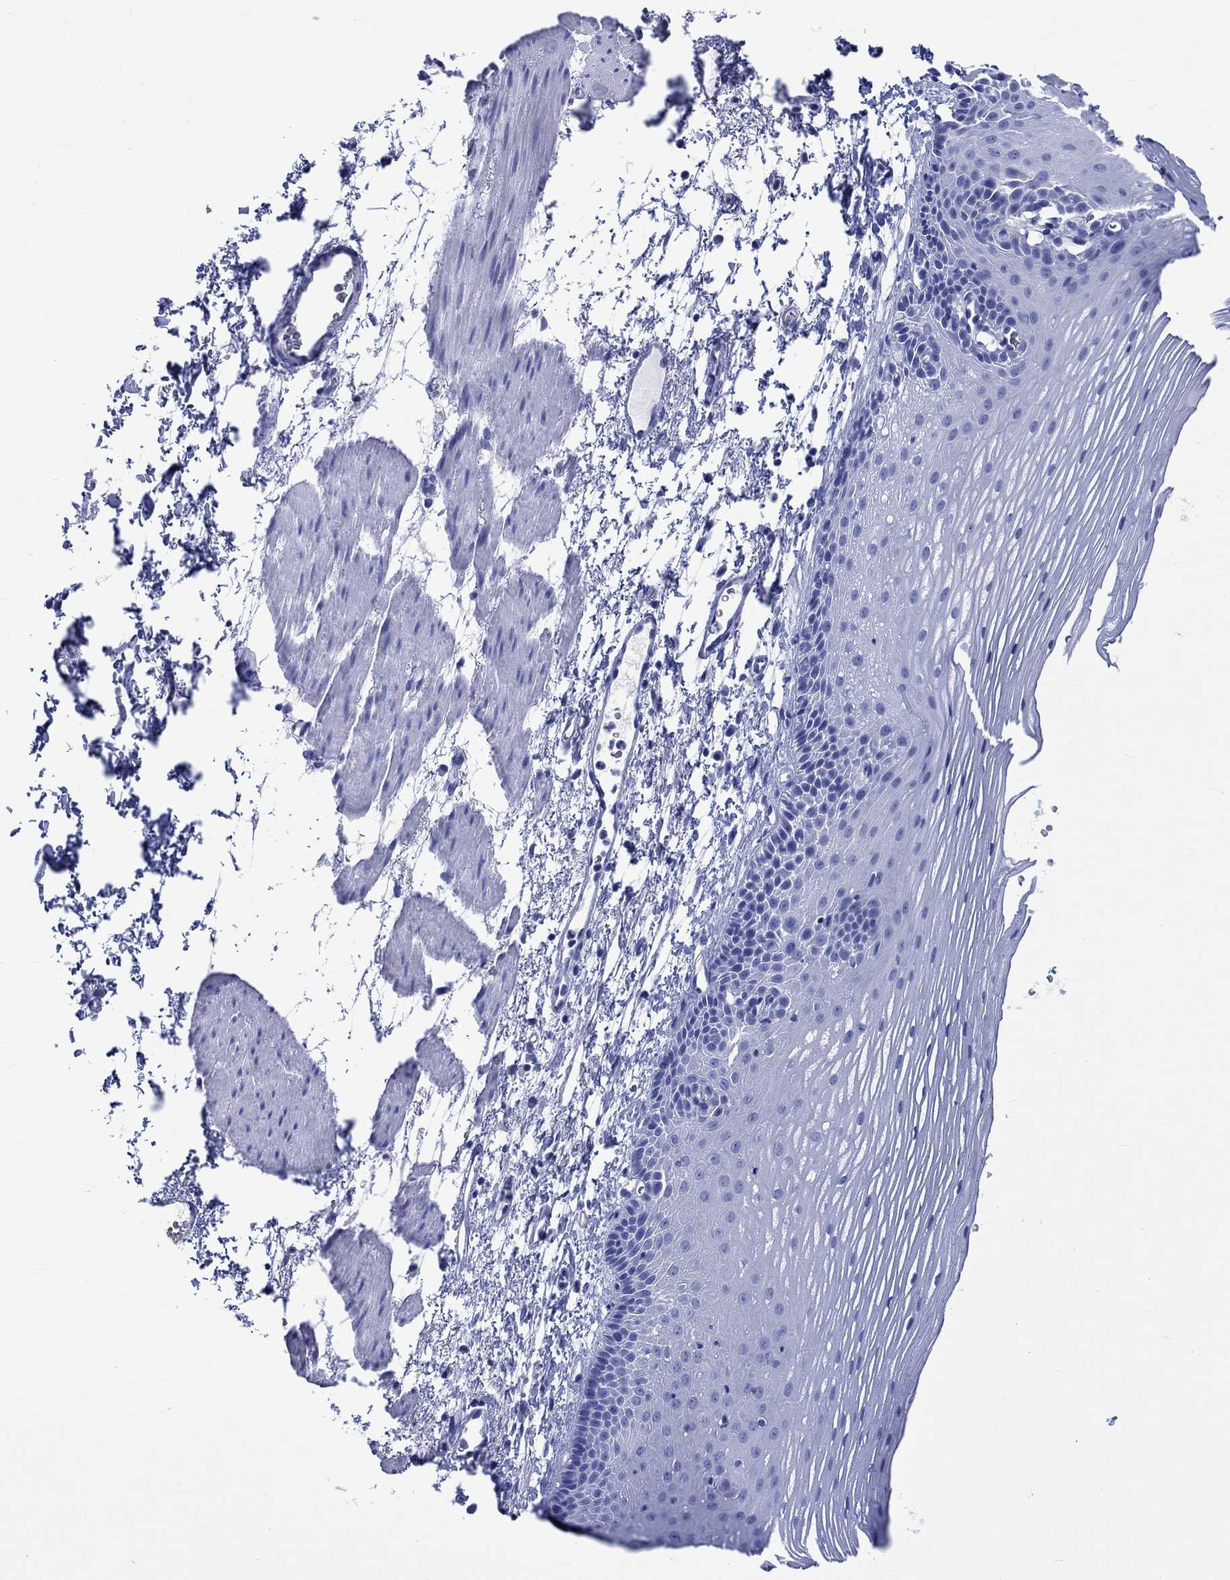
{"staining": {"intensity": "negative", "quantity": "none", "location": "none"}, "tissue": "esophagus", "cell_type": "Squamous epithelial cells", "image_type": "normal", "snomed": [{"axis": "morphology", "description": "Normal tissue, NOS"}, {"axis": "topography", "description": "Esophagus"}], "caption": "Immunohistochemistry photomicrograph of benign esophagus: esophagus stained with DAB (3,3'-diaminobenzidine) displays no significant protein staining in squamous epithelial cells. (Brightfield microscopy of DAB immunohistochemistry at high magnification).", "gene": "KLHL33", "patient": {"sex": "male", "age": 76}}